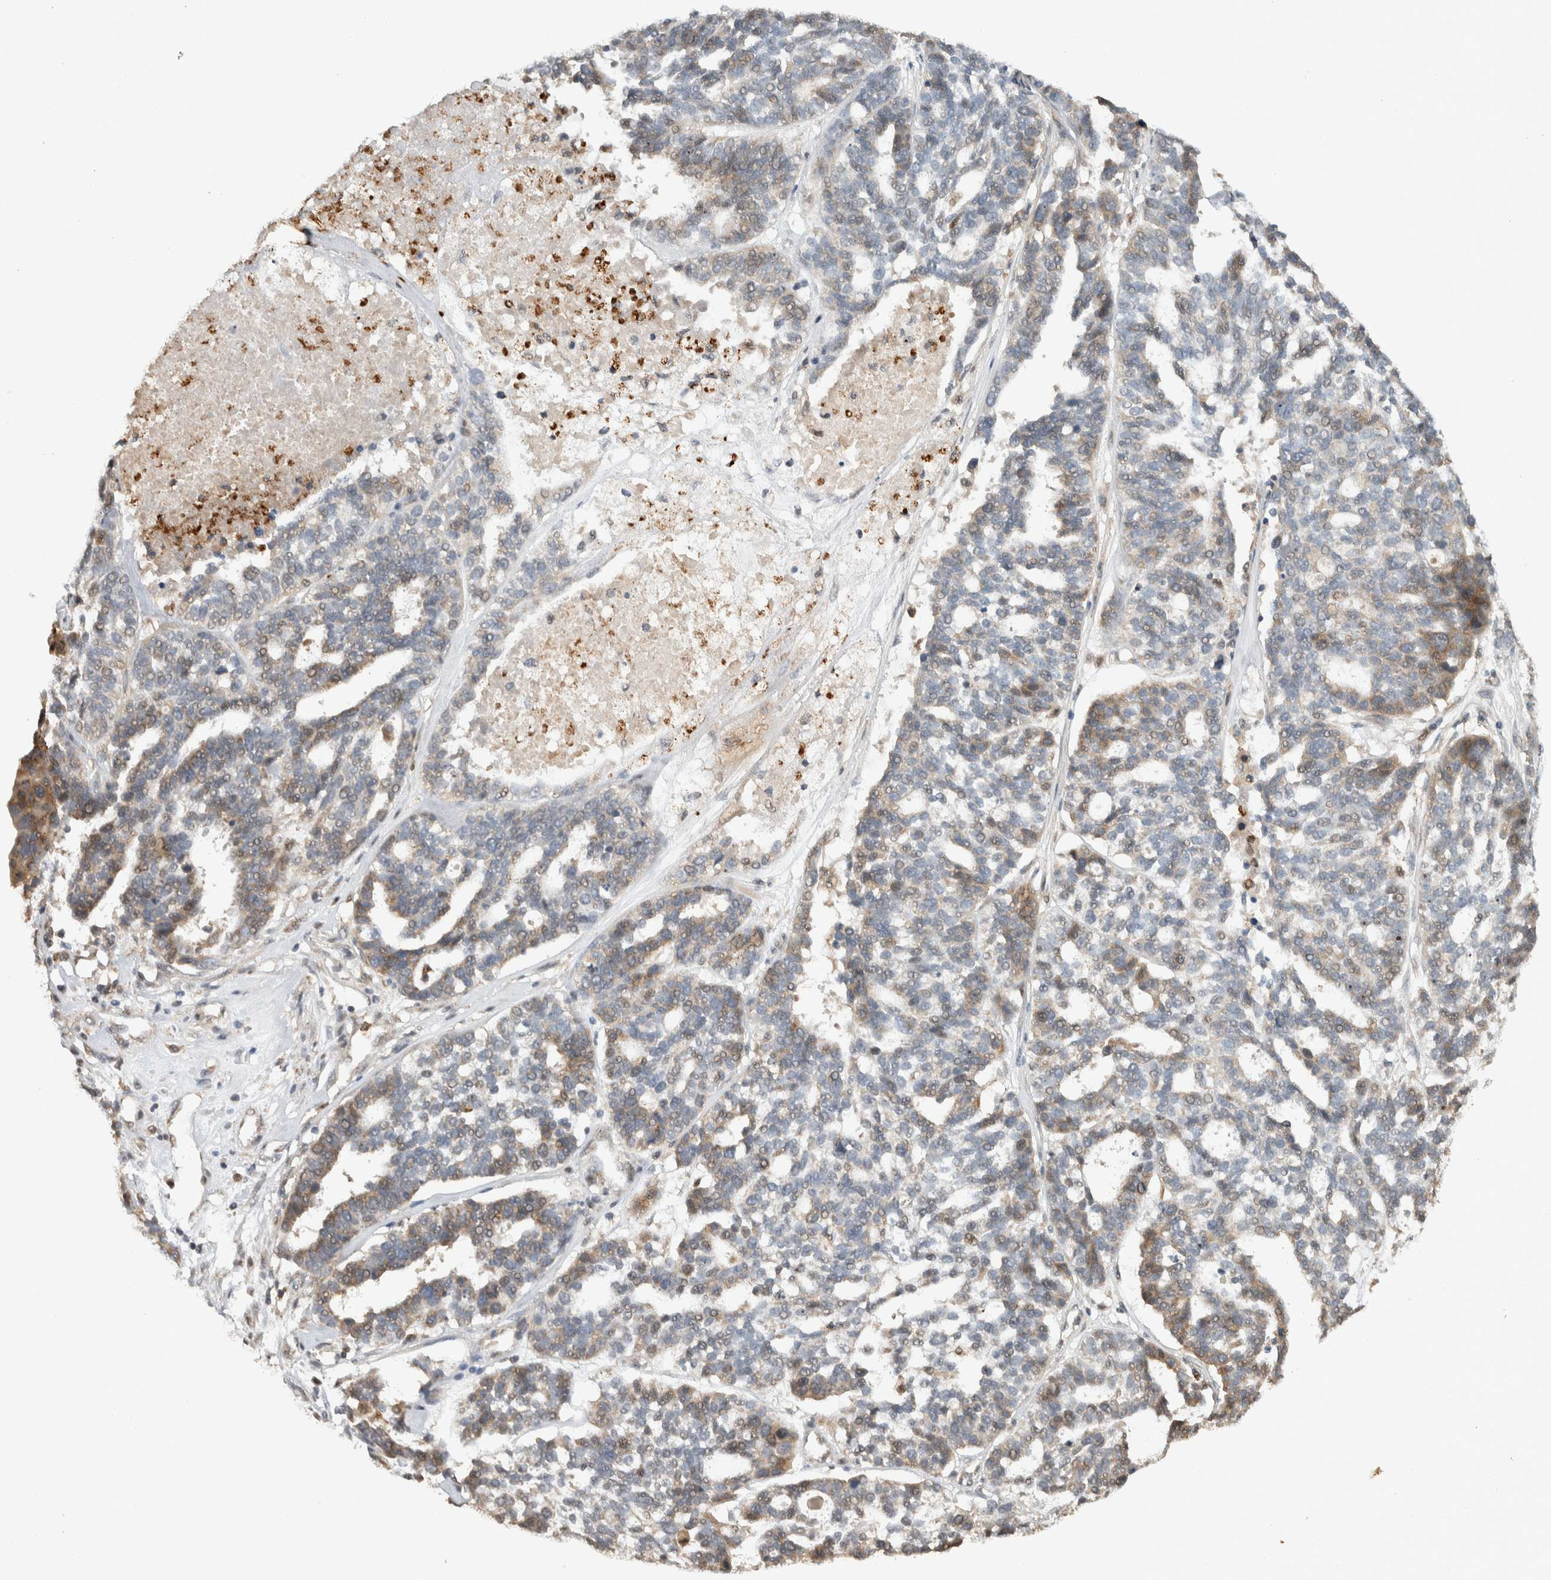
{"staining": {"intensity": "moderate", "quantity": "<25%", "location": "cytoplasmic/membranous"}, "tissue": "ovarian cancer", "cell_type": "Tumor cells", "image_type": "cancer", "snomed": [{"axis": "morphology", "description": "Cystadenocarcinoma, serous, NOS"}, {"axis": "topography", "description": "Ovary"}], "caption": "Immunohistochemical staining of human ovarian cancer shows low levels of moderate cytoplasmic/membranous protein positivity in about <25% of tumor cells.", "gene": "VPS53", "patient": {"sex": "female", "age": 59}}